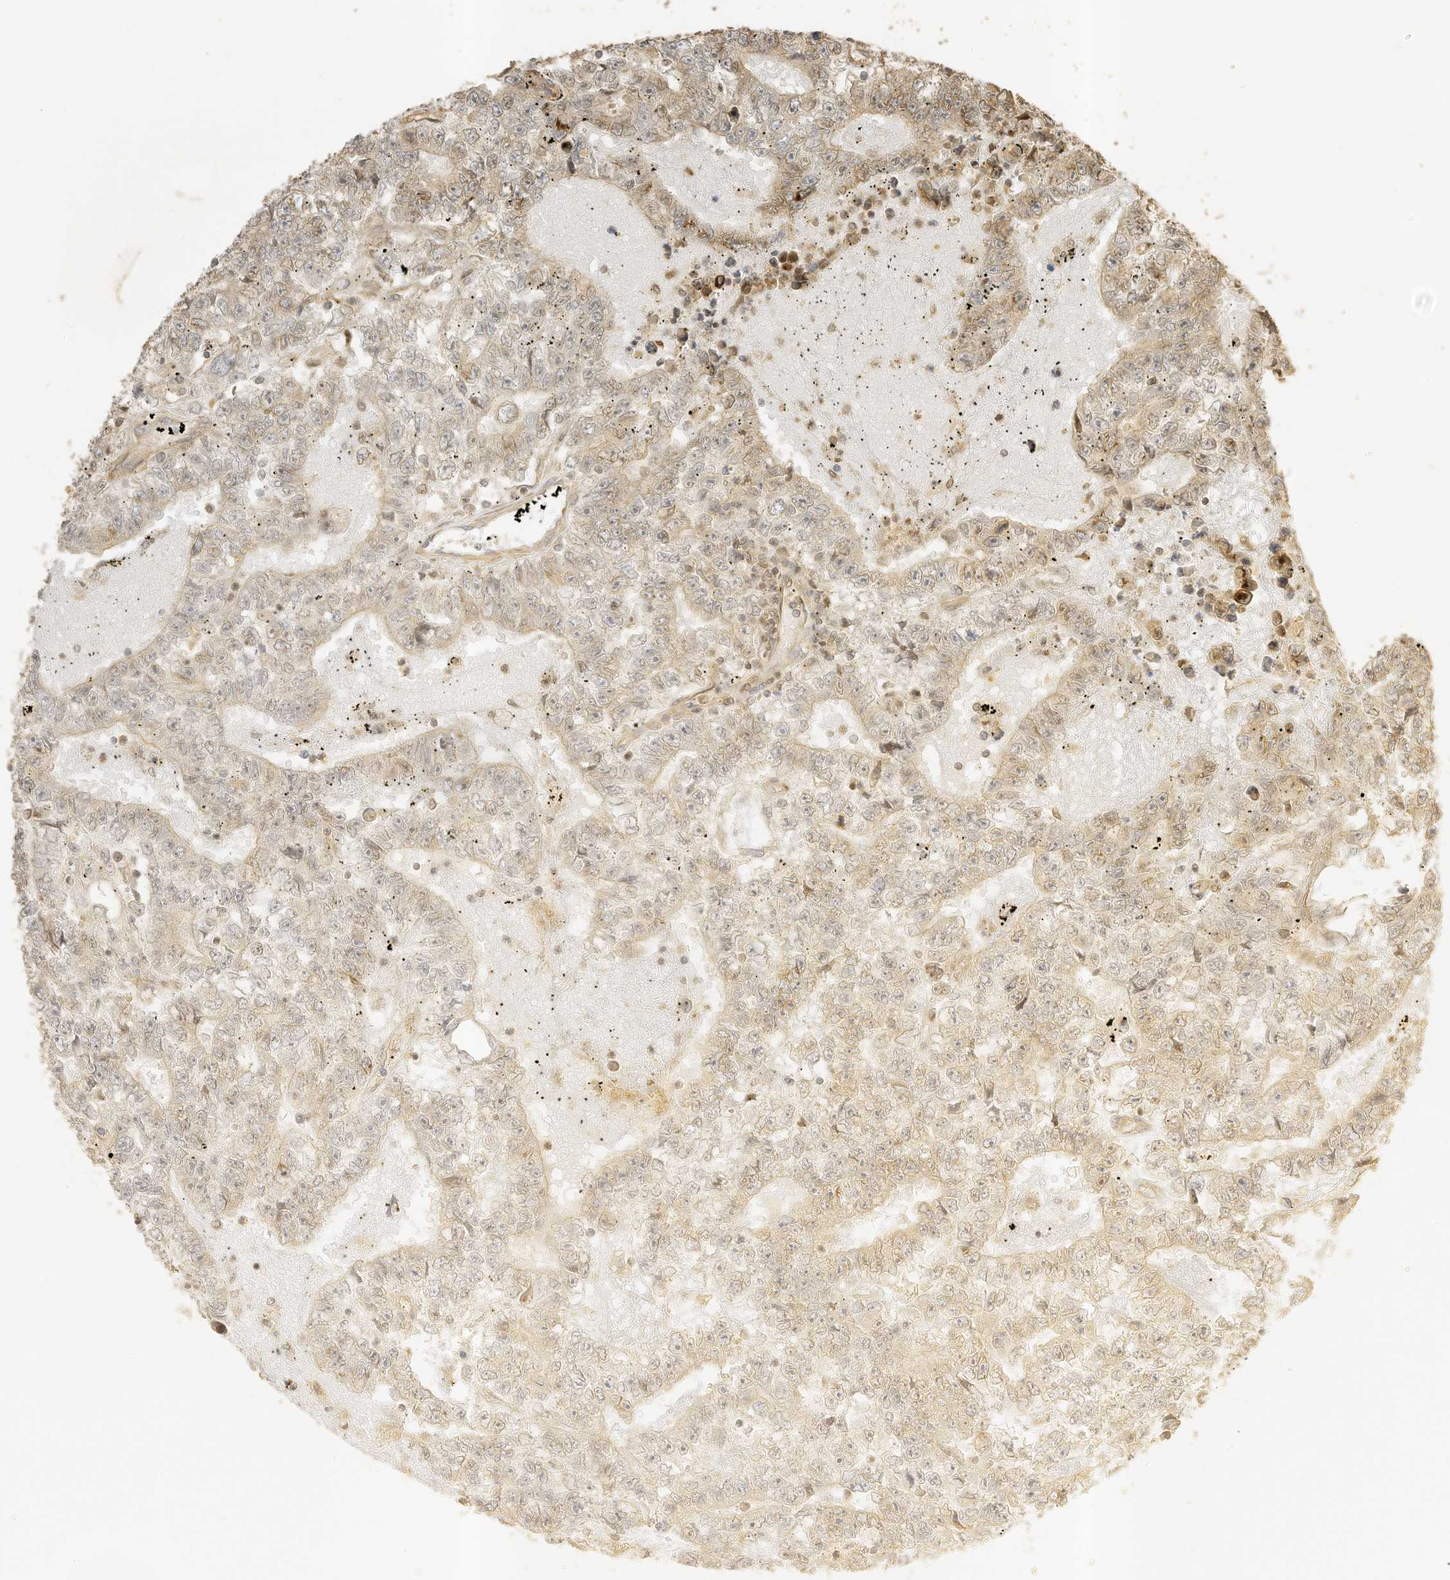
{"staining": {"intensity": "moderate", "quantity": "<25%", "location": "cytoplasmic/membranous"}, "tissue": "testis cancer", "cell_type": "Tumor cells", "image_type": "cancer", "snomed": [{"axis": "morphology", "description": "Carcinoma, Embryonal, NOS"}, {"axis": "topography", "description": "Testis"}], "caption": "Brown immunohistochemical staining in human testis embryonal carcinoma demonstrates moderate cytoplasmic/membranous expression in about <25% of tumor cells. (DAB (3,3'-diaminobenzidine) IHC with brightfield microscopy, high magnification).", "gene": "ZNF653", "patient": {"sex": "male", "age": 25}}